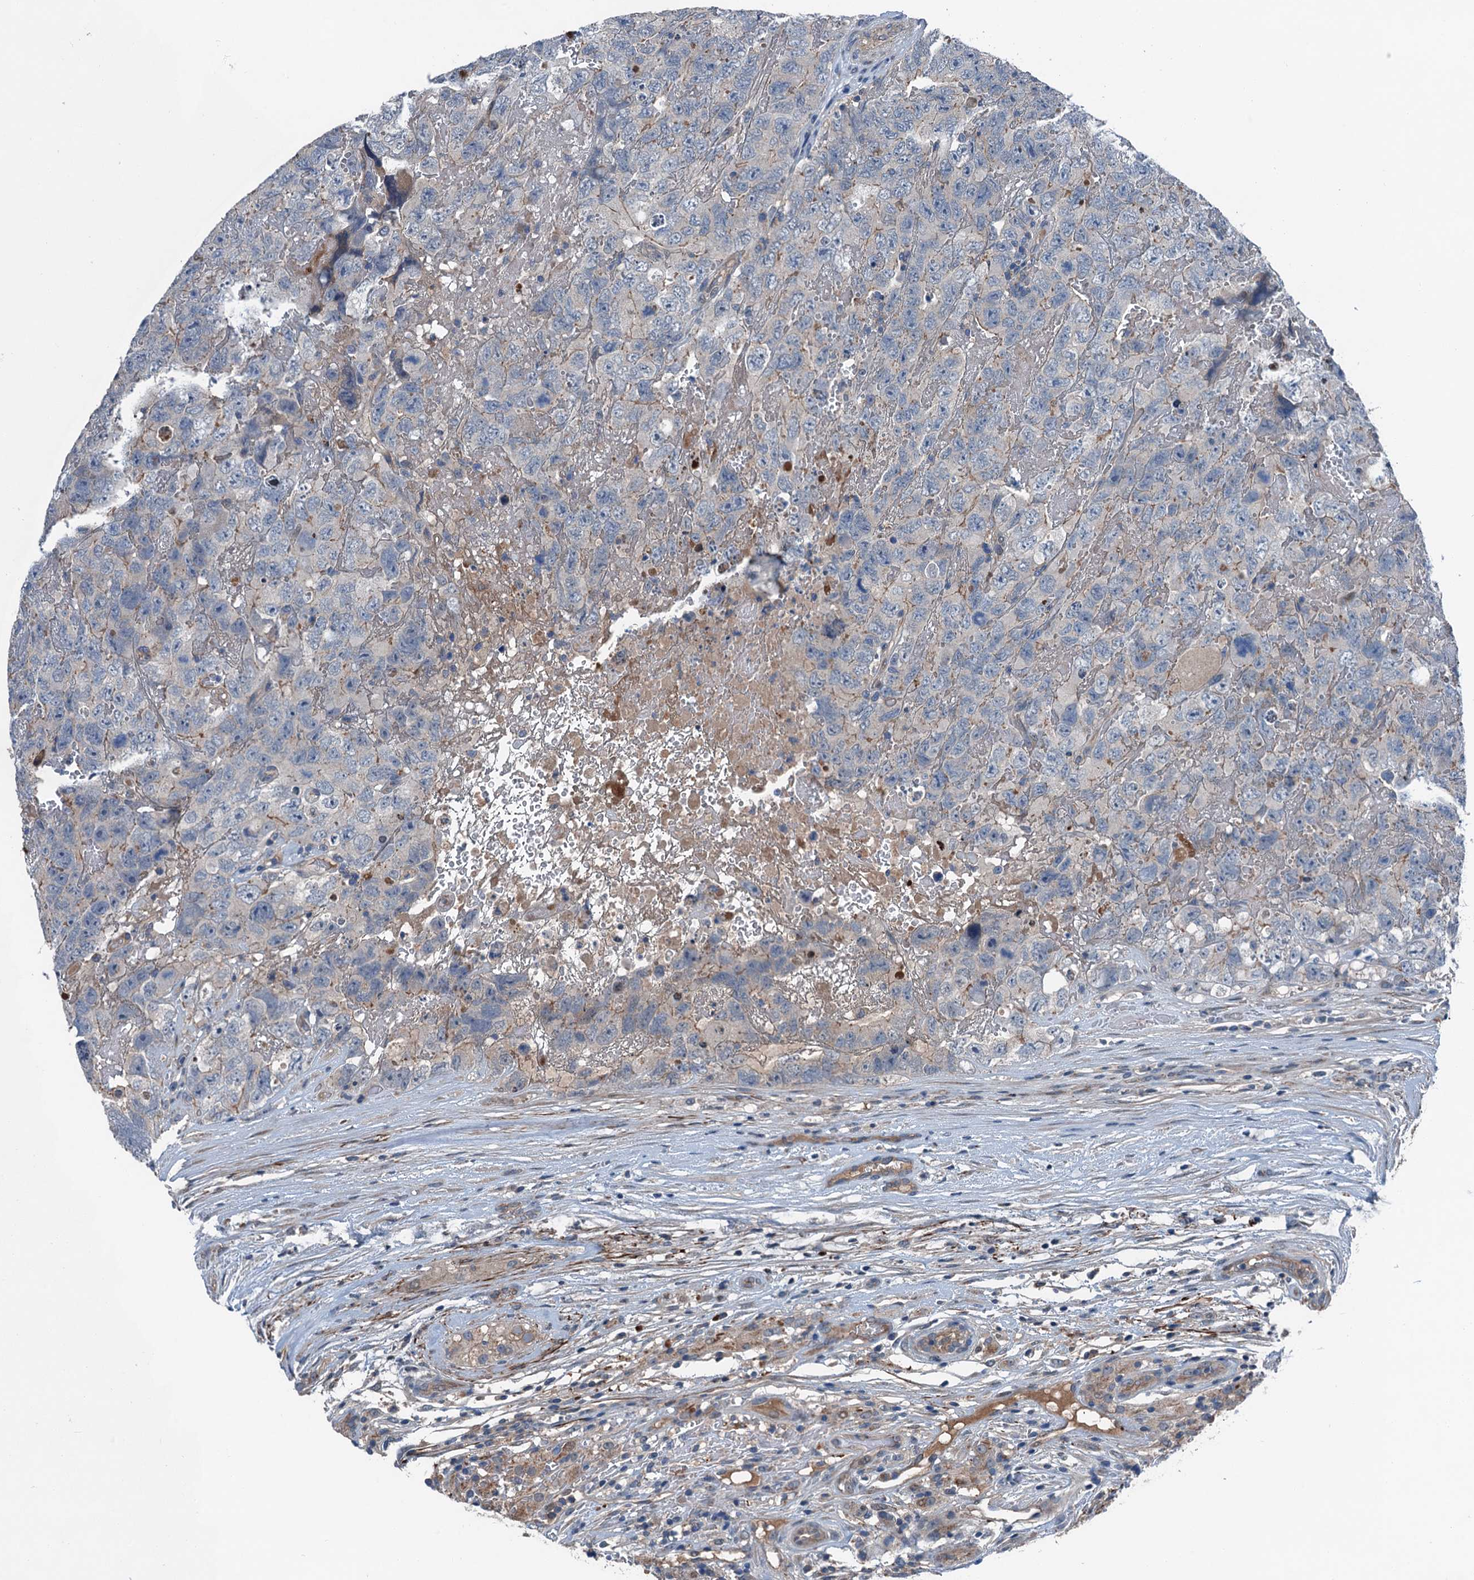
{"staining": {"intensity": "negative", "quantity": "none", "location": "none"}, "tissue": "testis cancer", "cell_type": "Tumor cells", "image_type": "cancer", "snomed": [{"axis": "morphology", "description": "Carcinoma, Embryonal, NOS"}, {"axis": "topography", "description": "Testis"}], "caption": "Protein analysis of embryonal carcinoma (testis) exhibits no significant staining in tumor cells. (DAB (3,3'-diaminobenzidine) immunohistochemistry (IHC) with hematoxylin counter stain).", "gene": "SLC2A10", "patient": {"sex": "male", "age": 45}}